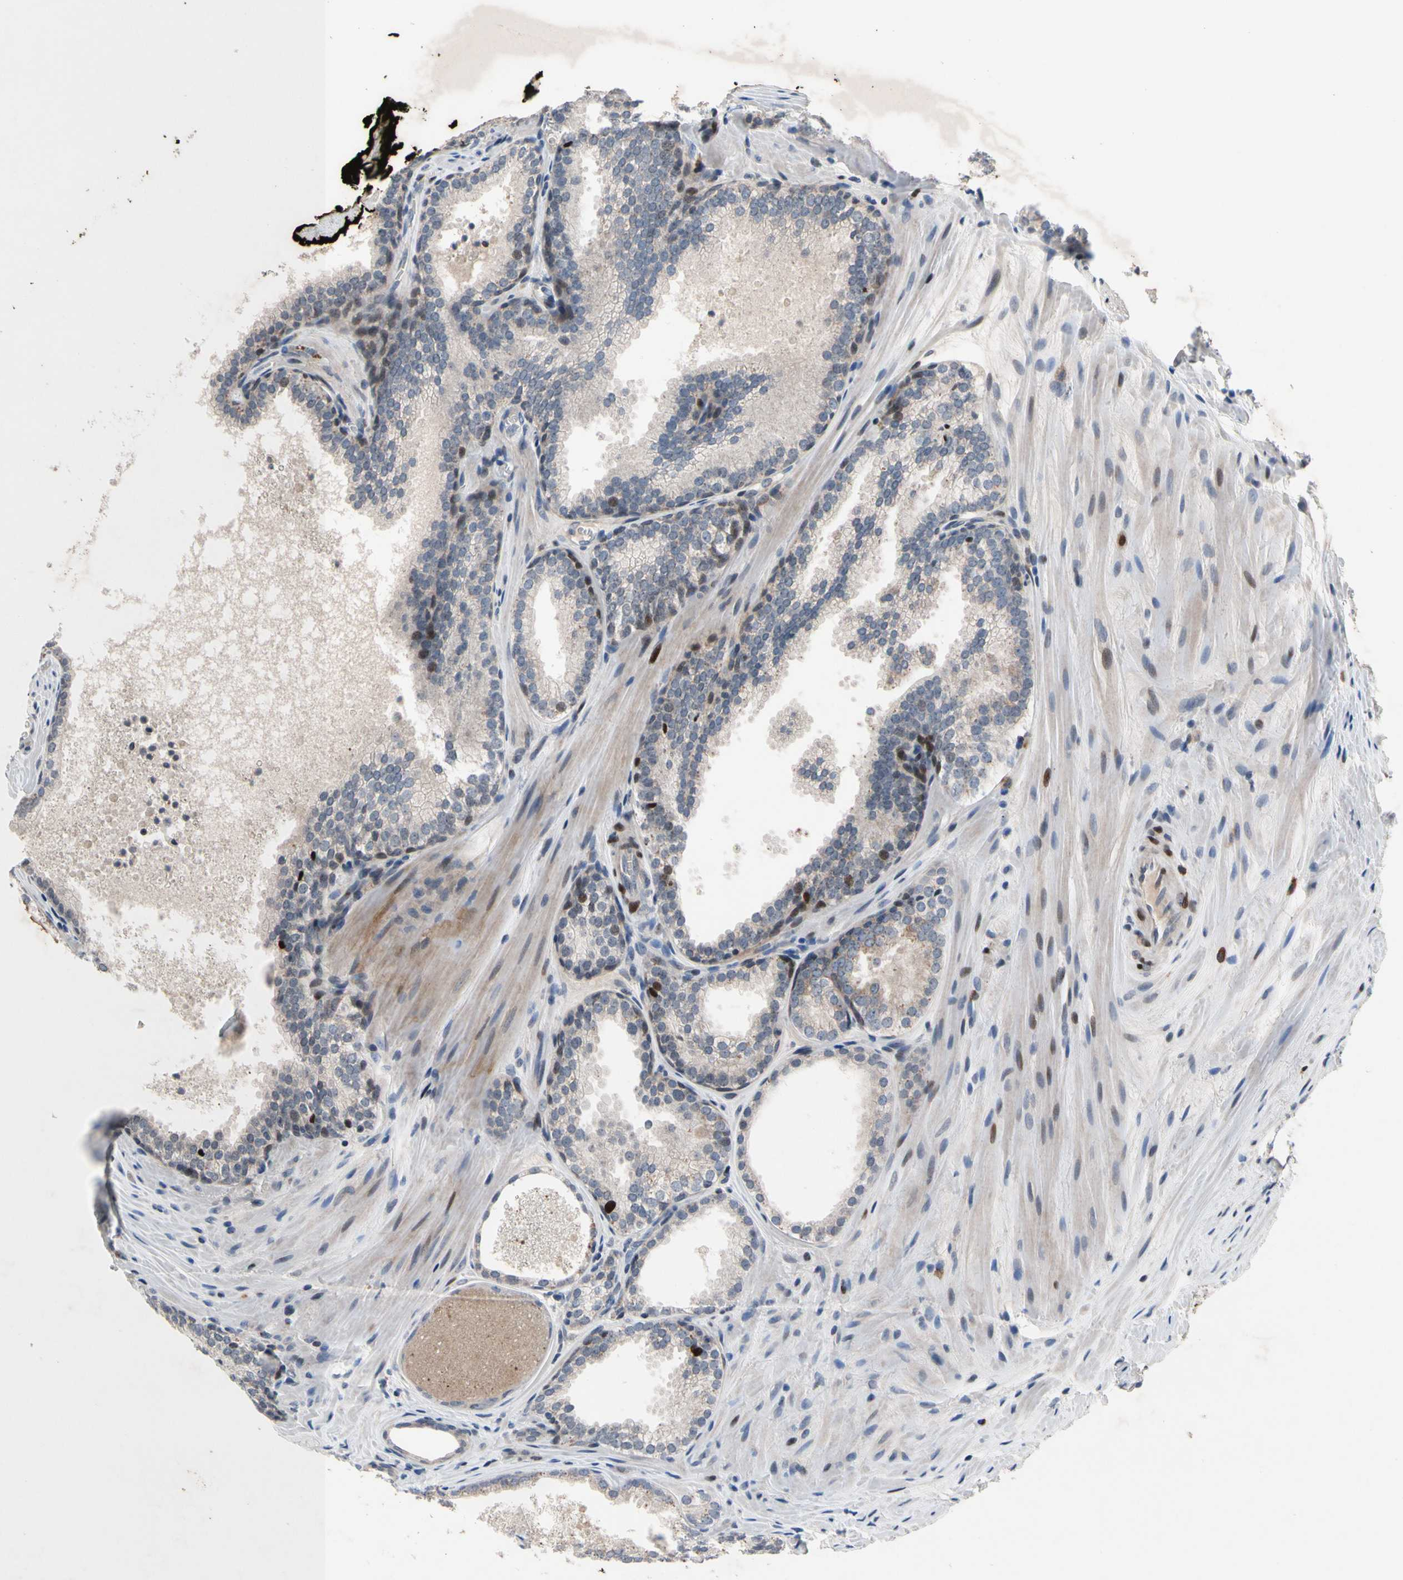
{"staining": {"intensity": "weak", "quantity": "<25%", "location": "cytoplasmic/membranous"}, "tissue": "prostate cancer", "cell_type": "Tumor cells", "image_type": "cancer", "snomed": [{"axis": "morphology", "description": "Adenocarcinoma, Low grade"}, {"axis": "topography", "description": "Prostate"}], "caption": "There is no significant positivity in tumor cells of prostate adenocarcinoma (low-grade). Nuclei are stained in blue.", "gene": "MUTYH", "patient": {"sex": "male", "age": 60}}